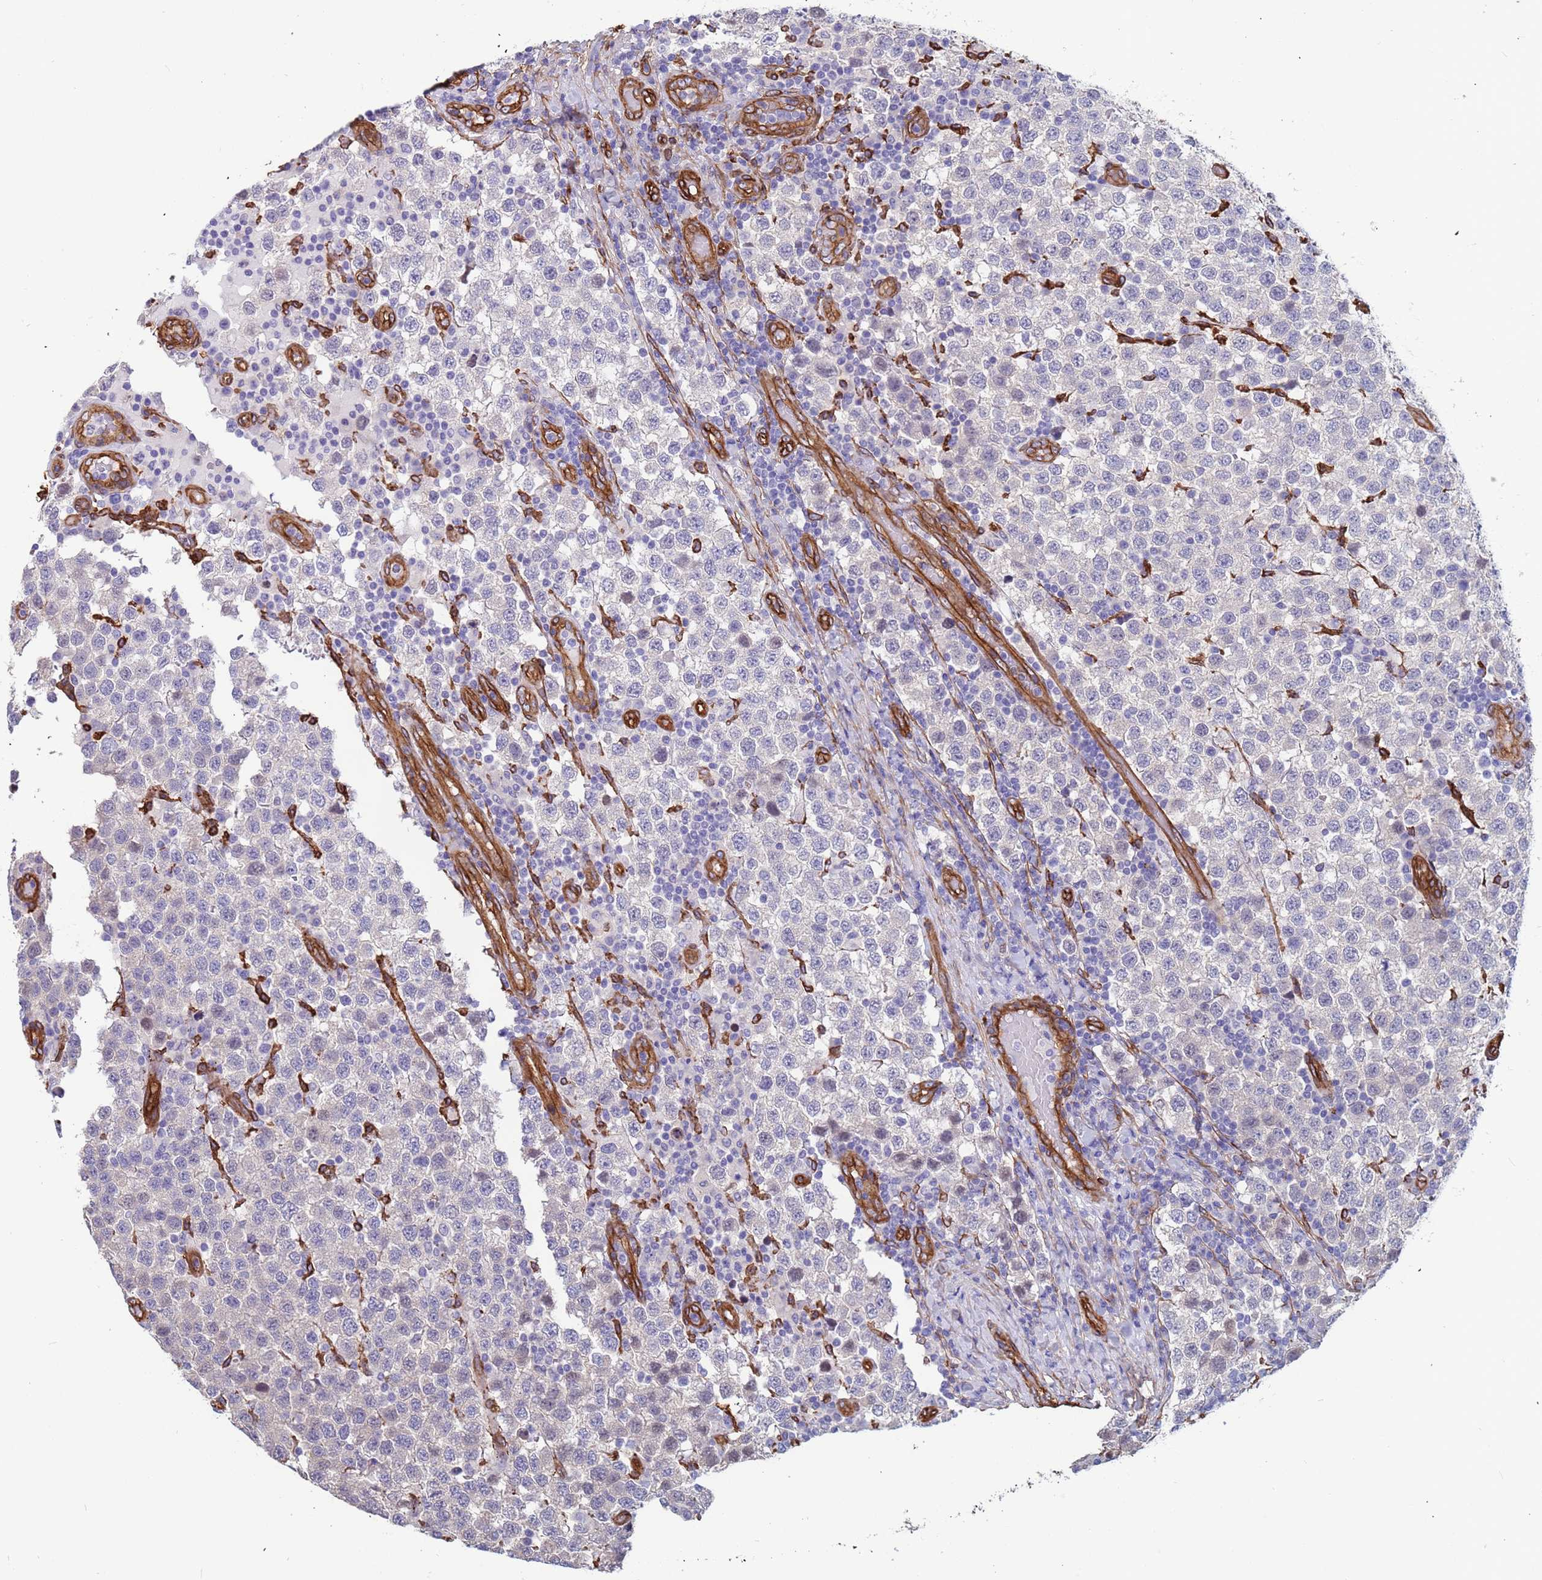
{"staining": {"intensity": "negative", "quantity": "none", "location": "none"}, "tissue": "testis cancer", "cell_type": "Tumor cells", "image_type": "cancer", "snomed": [{"axis": "morphology", "description": "Seminoma, NOS"}, {"axis": "topography", "description": "Testis"}], "caption": "A photomicrograph of human testis cancer (seminoma) is negative for staining in tumor cells.", "gene": "EHD2", "patient": {"sex": "male", "age": 34}}